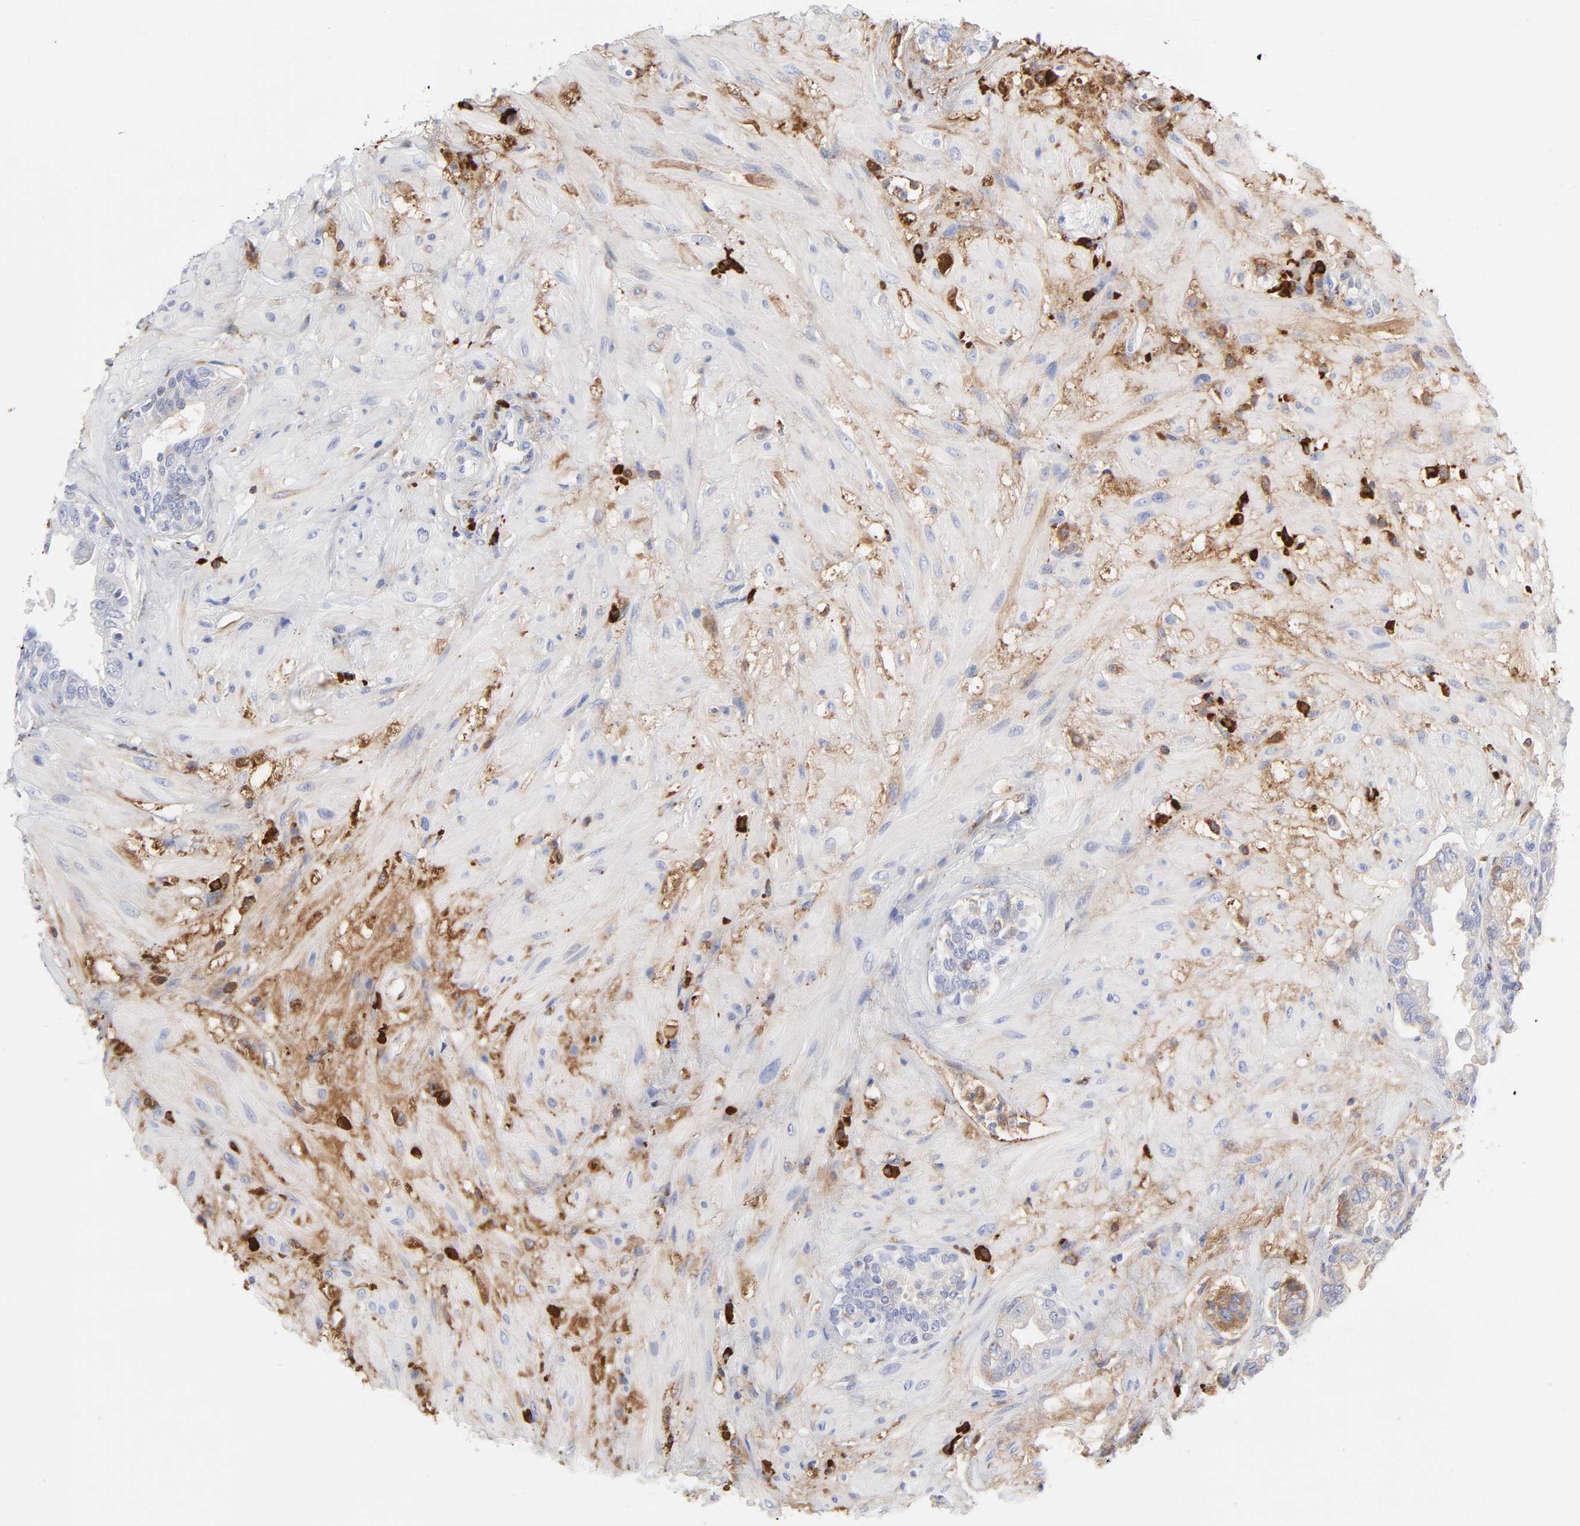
{"staining": {"intensity": "negative", "quantity": "none", "location": "none"}, "tissue": "seminal vesicle", "cell_type": "Glandular cells", "image_type": "normal", "snomed": [{"axis": "morphology", "description": "Normal tissue, NOS"}, {"axis": "topography", "description": "Seminal veicle"}], "caption": "Immunohistochemical staining of unremarkable seminal vesicle shows no significant positivity in glandular cells.", "gene": "PLAT", "patient": {"sex": "male", "age": 61}}